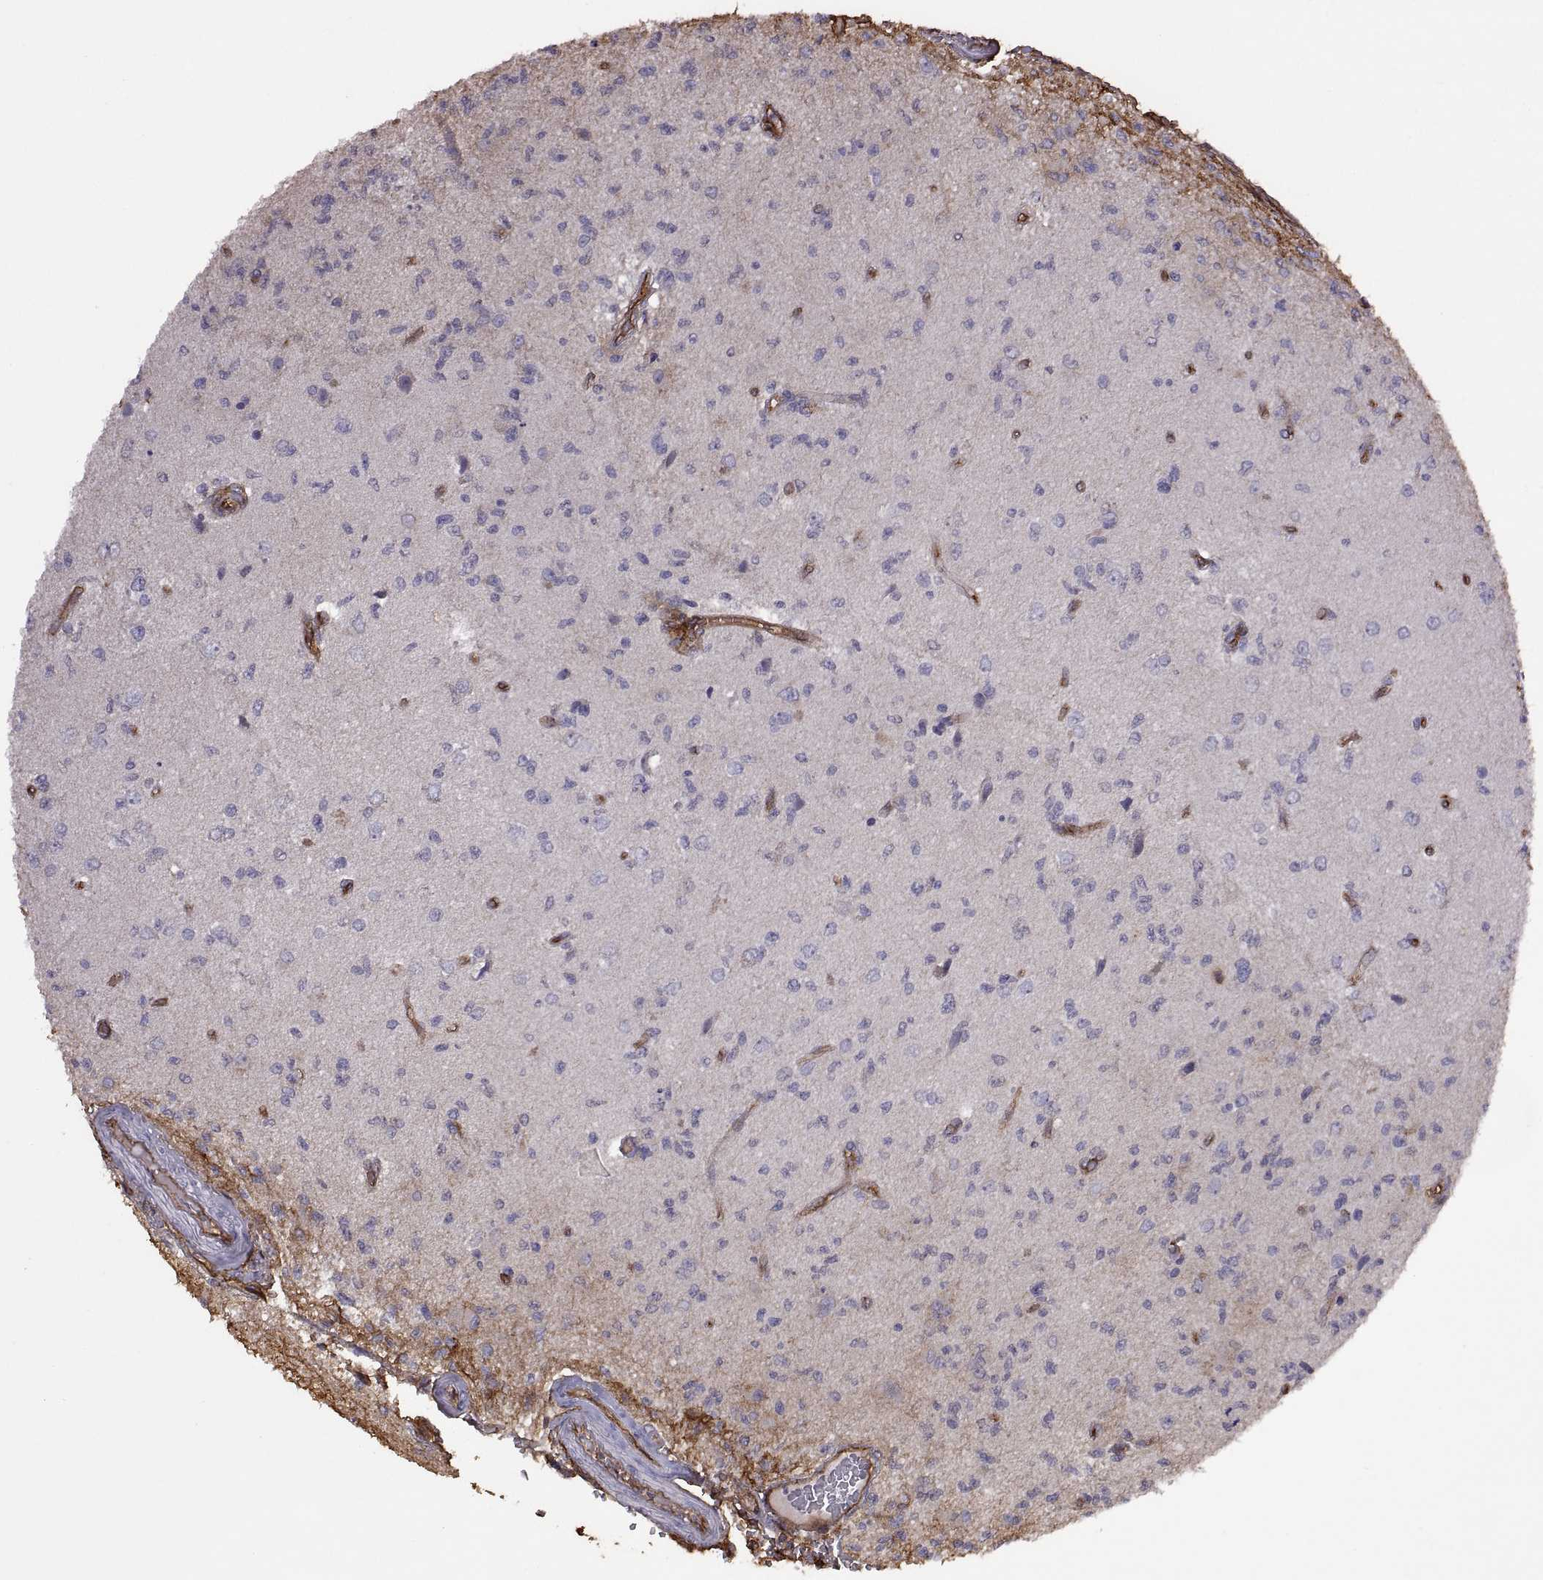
{"staining": {"intensity": "negative", "quantity": "none", "location": "none"}, "tissue": "glioma", "cell_type": "Tumor cells", "image_type": "cancer", "snomed": [{"axis": "morphology", "description": "Glioma, malignant, High grade"}, {"axis": "topography", "description": "Brain"}], "caption": "This micrograph is of malignant glioma (high-grade) stained with IHC to label a protein in brown with the nuclei are counter-stained blue. There is no expression in tumor cells. (DAB immunohistochemistry (IHC) with hematoxylin counter stain).", "gene": "S100A10", "patient": {"sex": "male", "age": 56}}